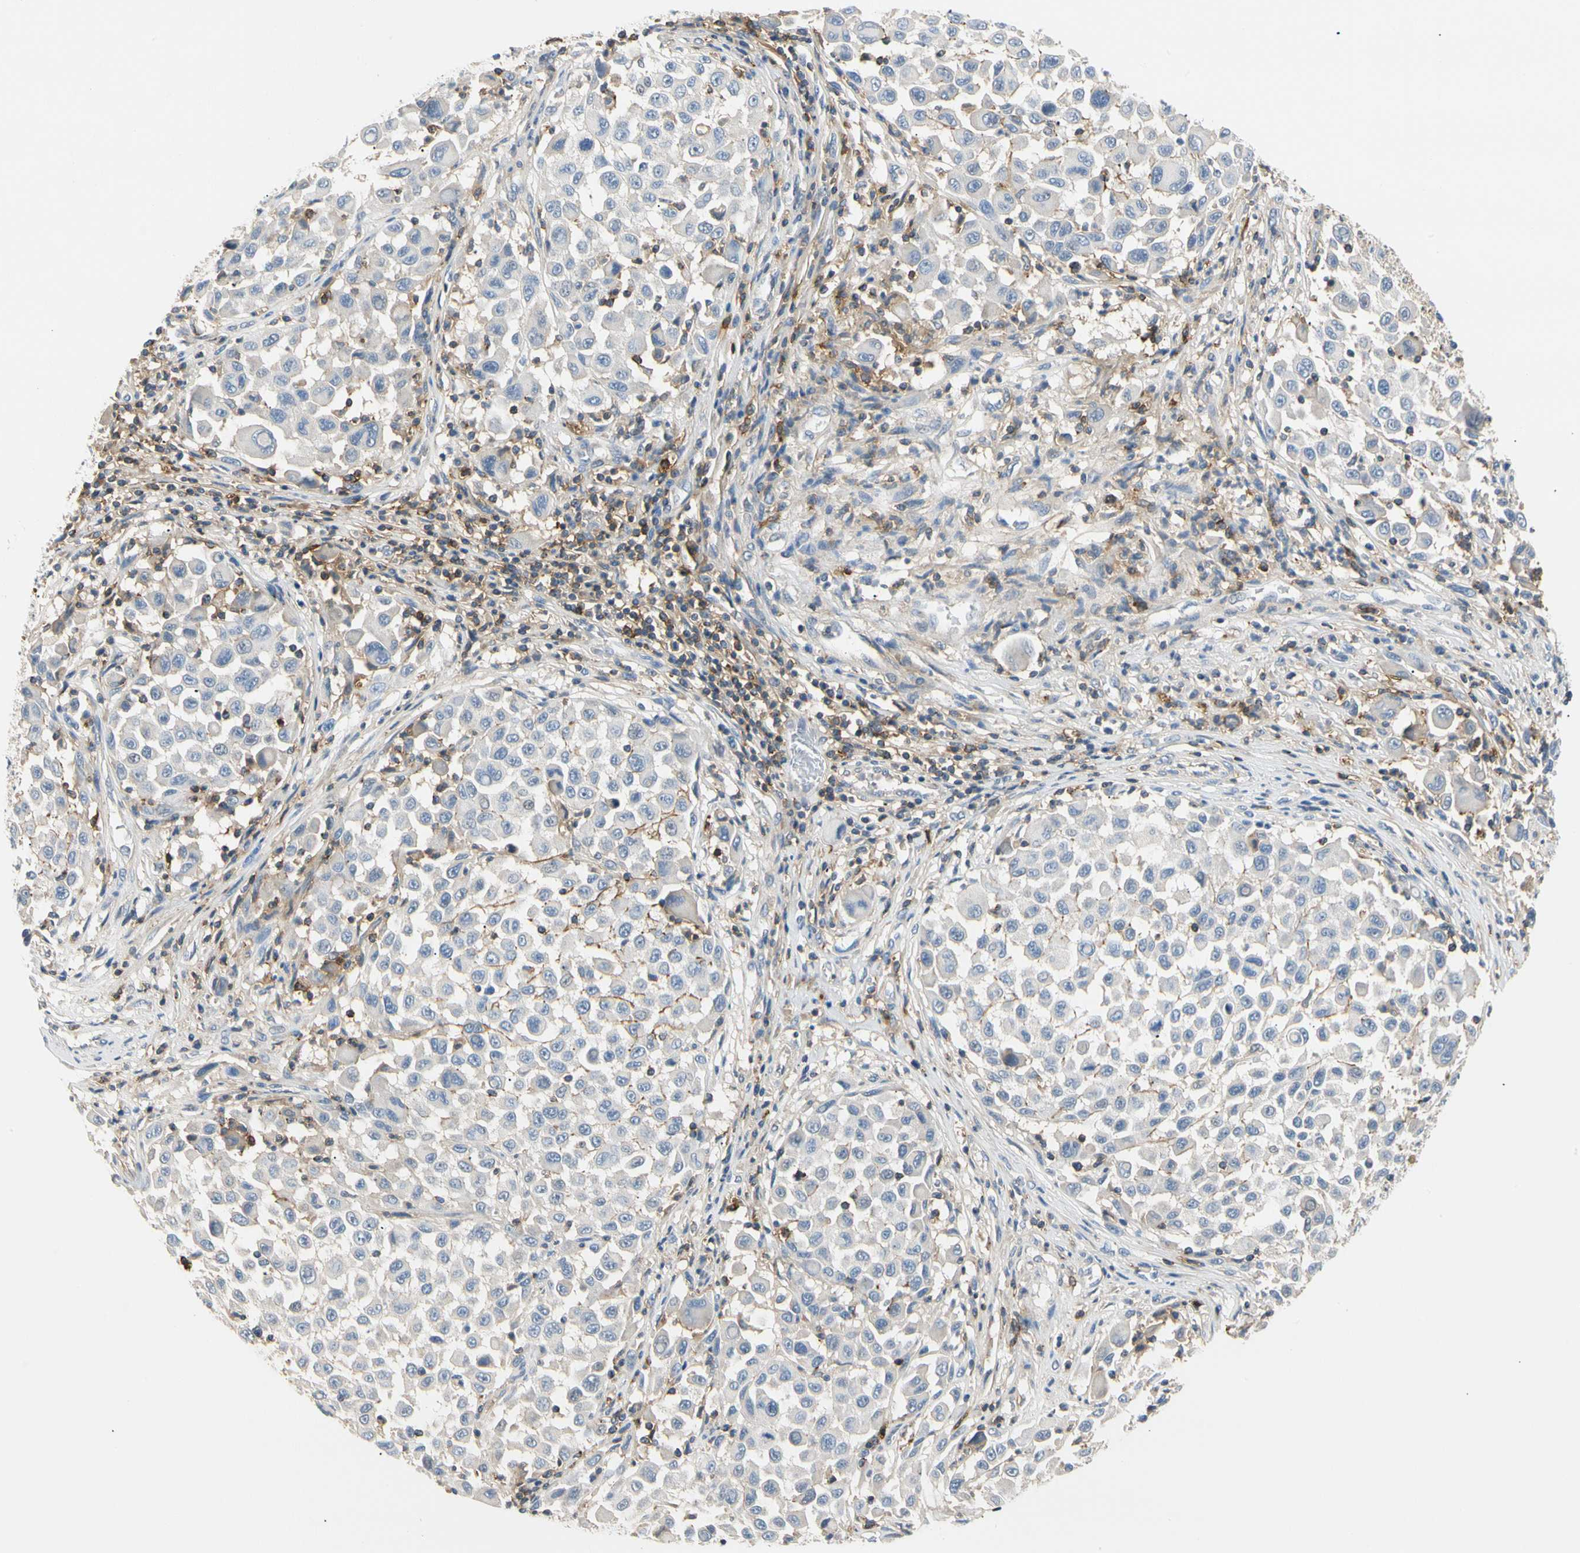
{"staining": {"intensity": "weak", "quantity": ">75%", "location": "cytoplasmic/membranous"}, "tissue": "melanoma", "cell_type": "Tumor cells", "image_type": "cancer", "snomed": [{"axis": "morphology", "description": "Malignant melanoma, Metastatic site"}, {"axis": "topography", "description": "Lymph node"}], "caption": "Malignant melanoma (metastatic site) stained for a protein (brown) exhibits weak cytoplasmic/membranous positive staining in about >75% of tumor cells.", "gene": "TNFRSF18", "patient": {"sex": "male", "age": 61}}